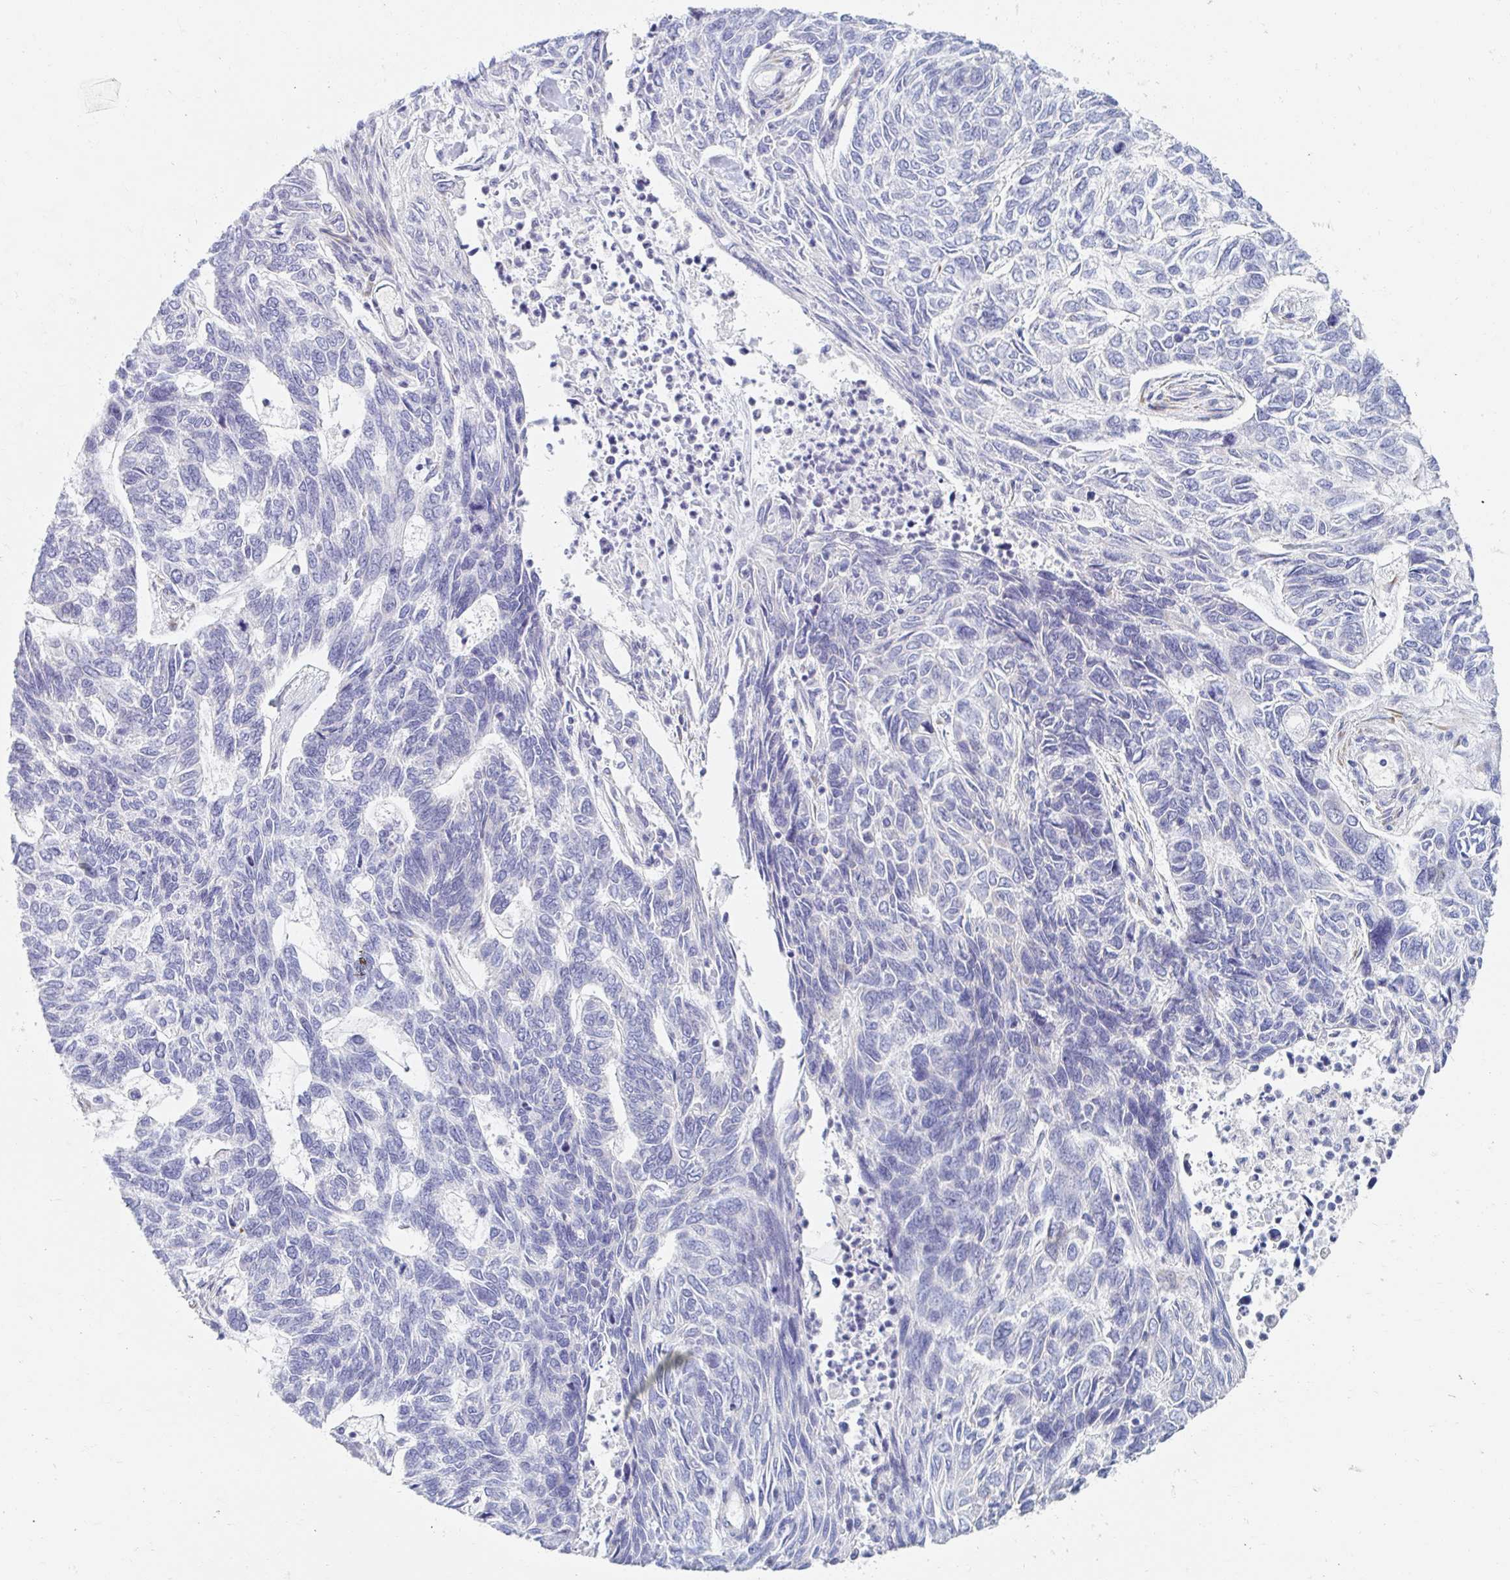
{"staining": {"intensity": "negative", "quantity": "none", "location": "none"}, "tissue": "skin cancer", "cell_type": "Tumor cells", "image_type": "cancer", "snomed": [{"axis": "morphology", "description": "Basal cell carcinoma"}, {"axis": "topography", "description": "Skin"}], "caption": "Tumor cells are negative for protein expression in human skin cancer. (DAB (3,3'-diaminobenzidine) IHC, high magnification).", "gene": "MYLK2", "patient": {"sex": "female", "age": 65}}